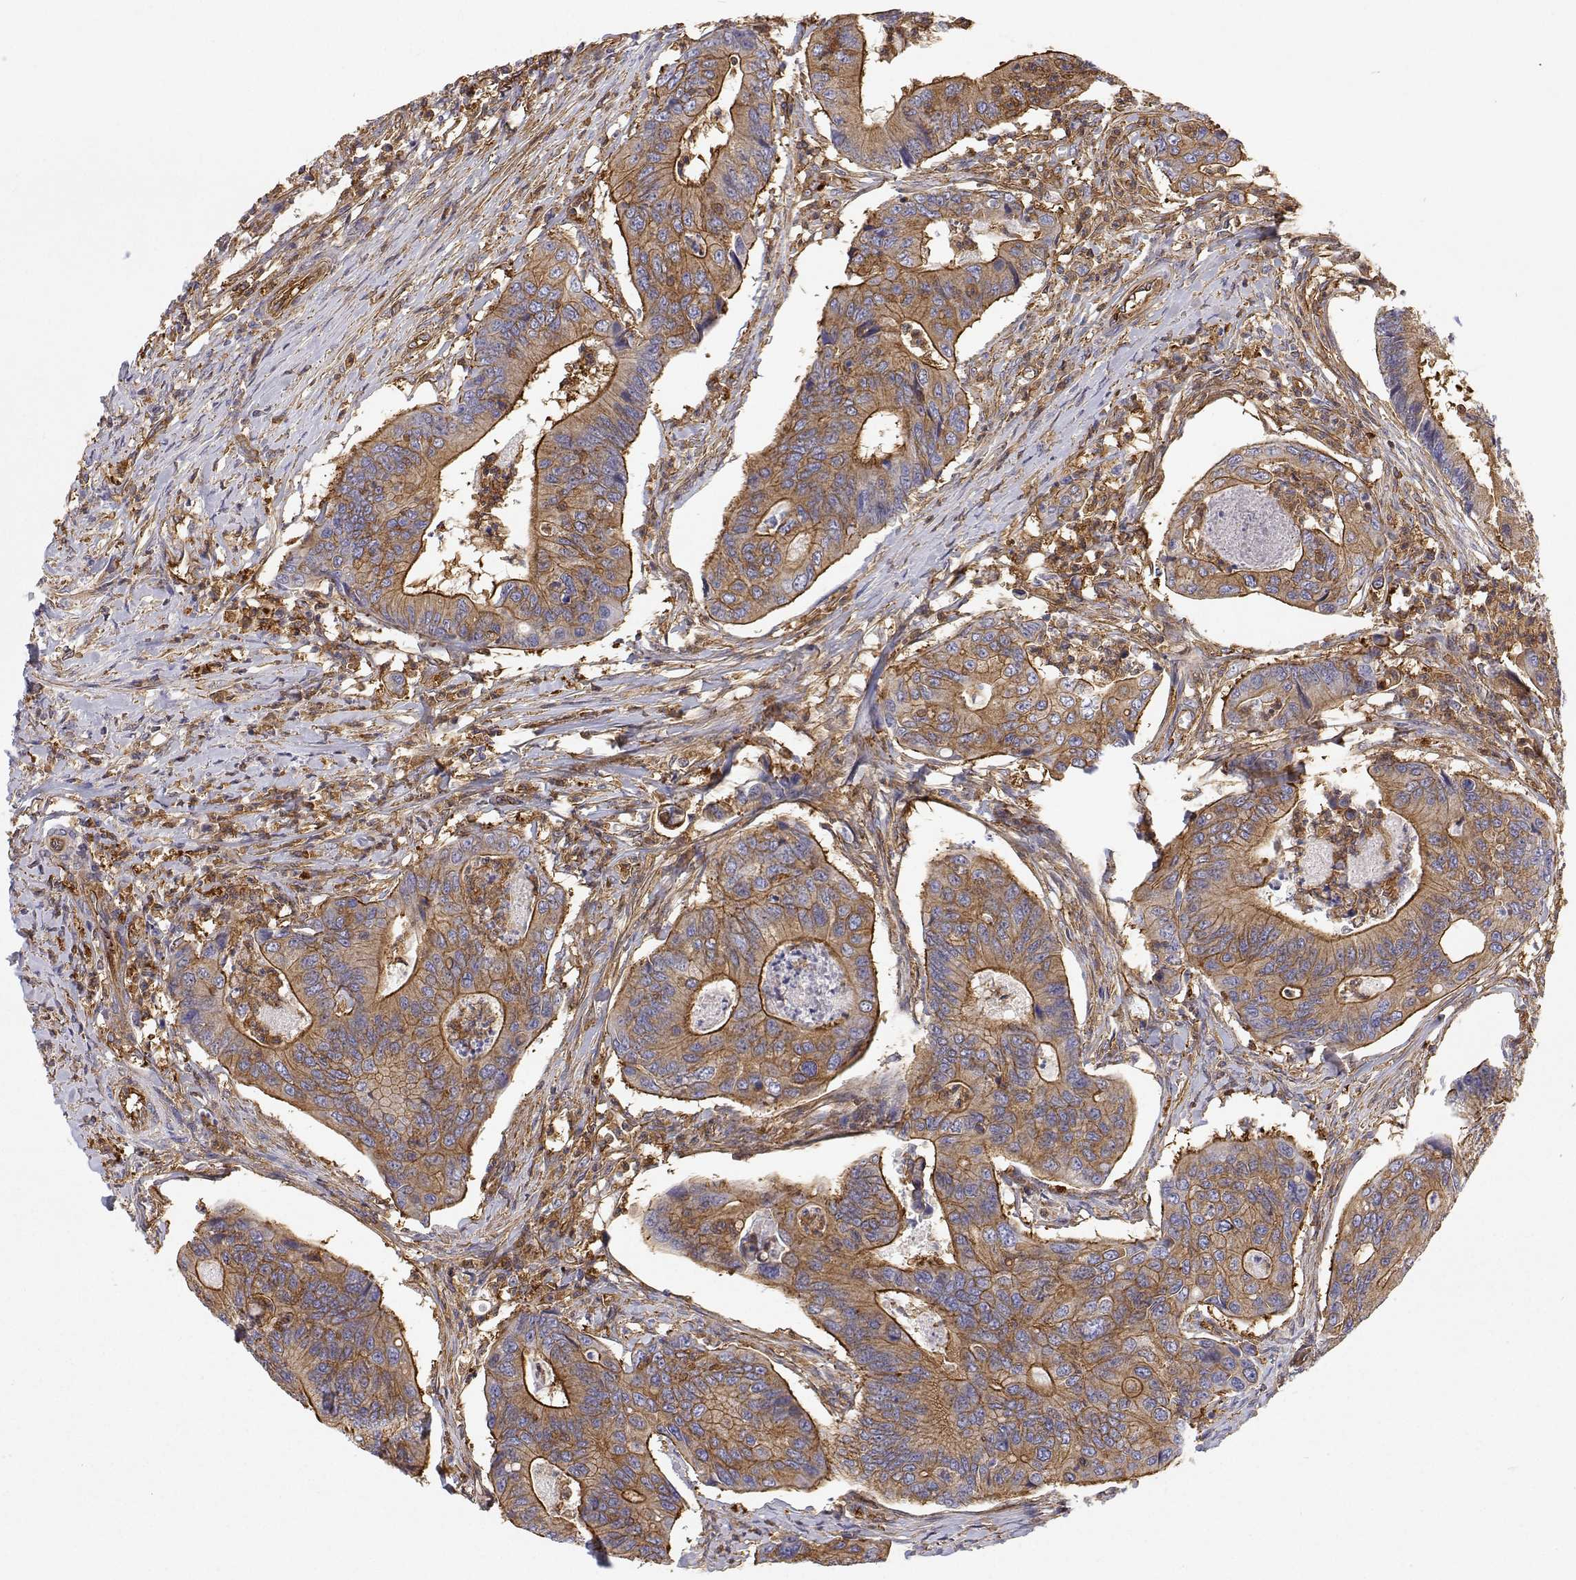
{"staining": {"intensity": "moderate", "quantity": ">75%", "location": "cytoplasmic/membranous"}, "tissue": "colorectal cancer", "cell_type": "Tumor cells", "image_type": "cancer", "snomed": [{"axis": "morphology", "description": "Adenocarcinoma, NOS"}, {"axis": "topography", "description": "Colon"}], "caption": "Immunohistochemical staining of human colorectal cancer shows moderate cytoplasmic/membranous protein positivity in approximately >75% of tumor cells.", "gene": "MYH9", "patient": {"sex": "female", "age": 67}}